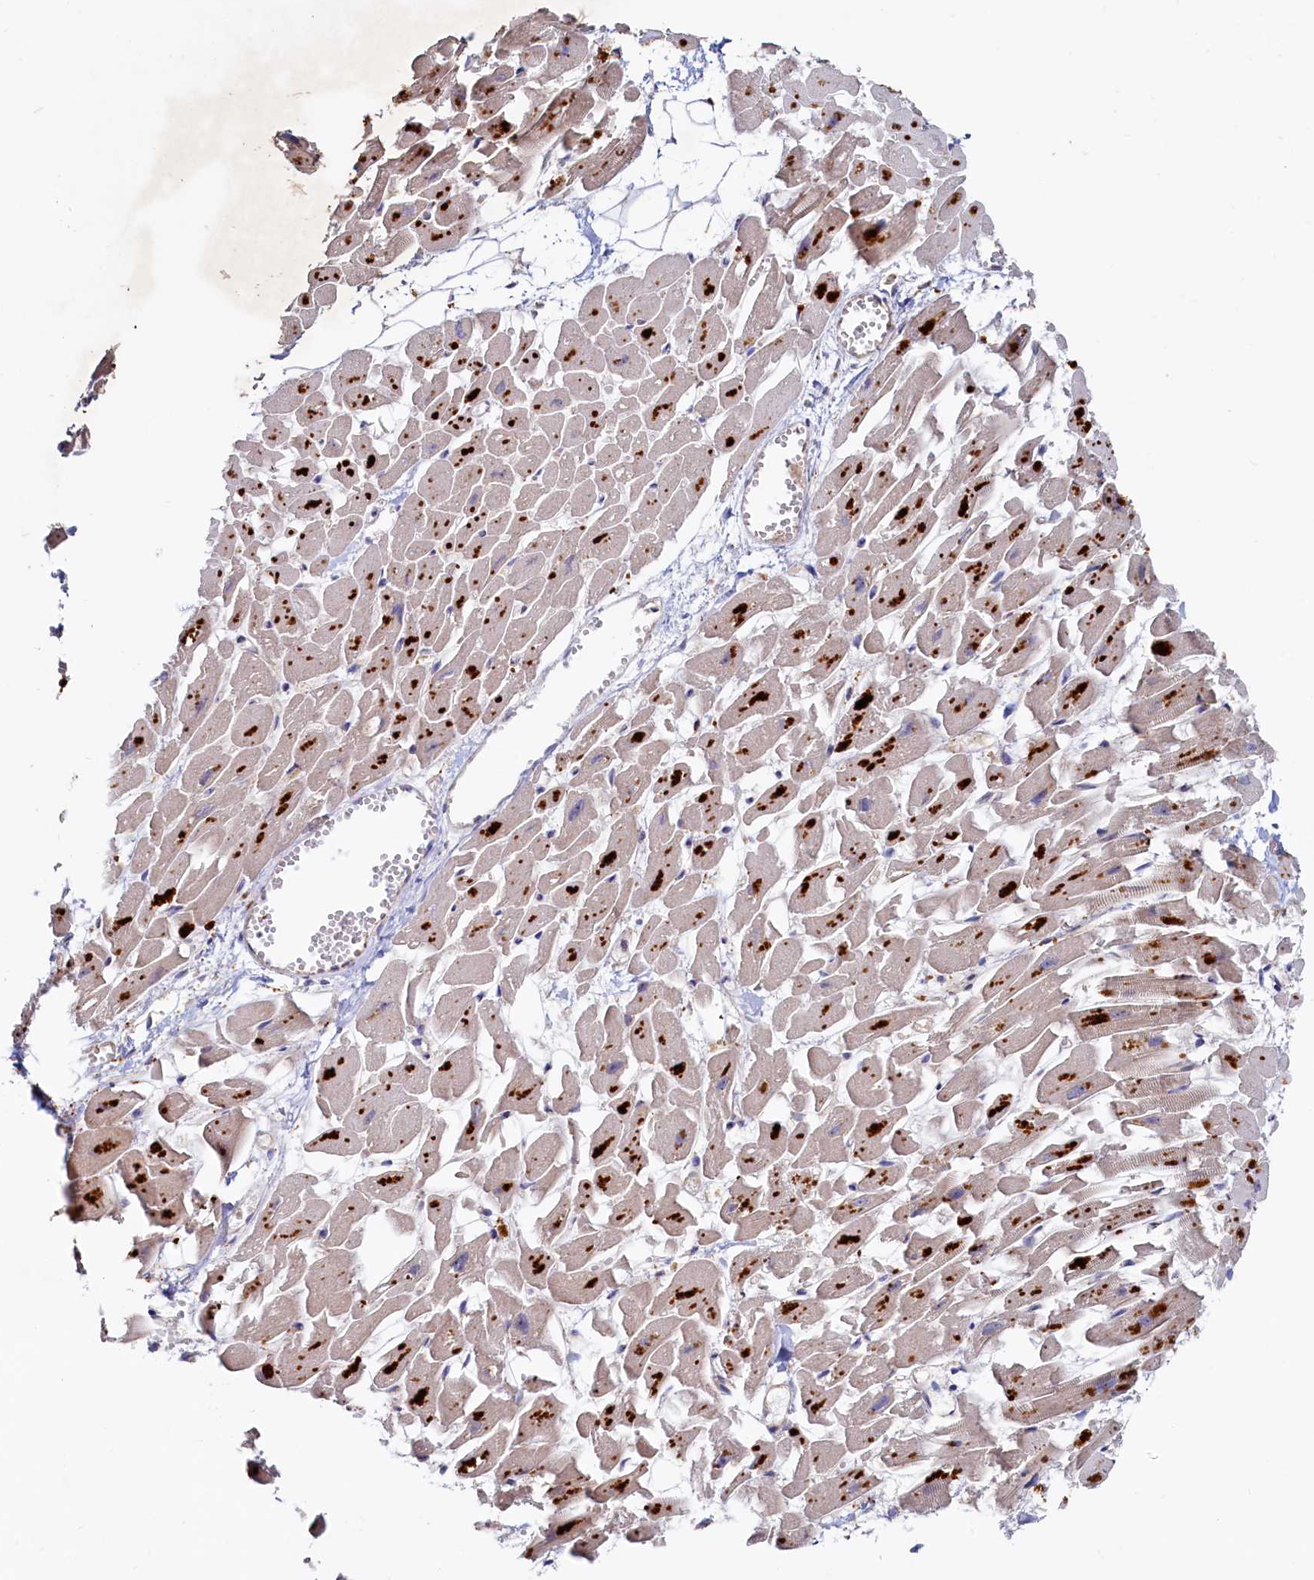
{"staining": {"intensity": "weak", "quantity": "25%-75%", "location": "cytoplasmic/membranous"}, "tissue": "heart muscle", "cell_type": "Cardiomyocytes", "image_type": "normal", "snomed": [{"axis": "morphology", "description": "Normal tissue, NOS"}, {"axis": "topography", "description": "Heart"}], "caption": "Immunohistochemical staining of benign heart muscle reveals low levels of weak cytoplasmic/membranous staining in about 25%-75% of cardiomyocytes. Nuclei are stained in blue.", "gene": "RGS7BP", "patient": {"sex": "female", "age": 64}}